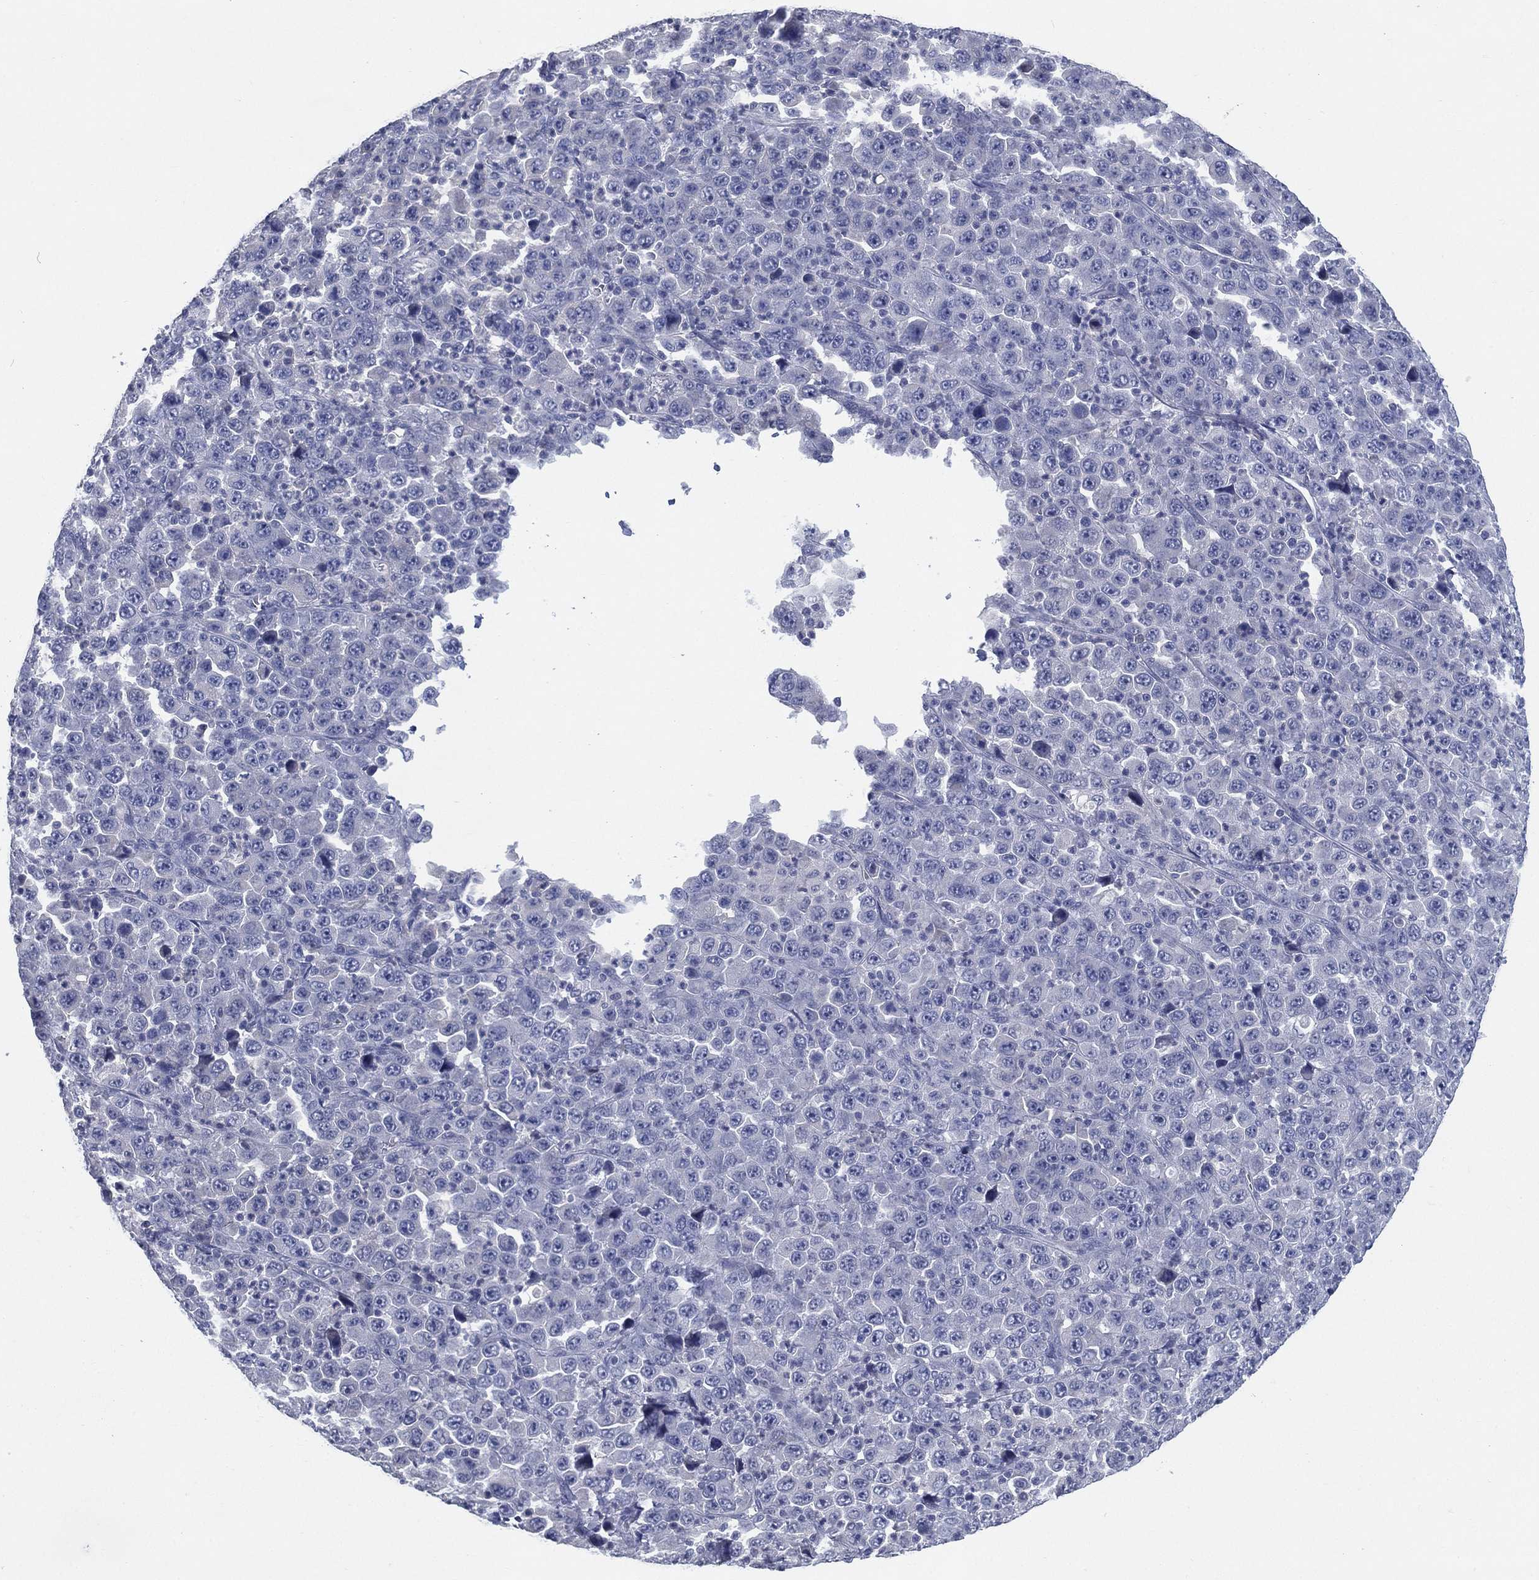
{"staining": {"intensity": "negative", "quantity": "none", "location": "none"}, "tissue": "stomach cancer", "cell_type": "Tumor cells", "image_type": "cancer", "snomed": [{"axis": "morphology", "description": "Normal tissue, NOS"}, {"axis": "morphology", "description": "Adenocarcinoma, NOS"}, {"axis": "topography", "description": "Stomach, upper"}, {"axis": "topography", "description": "Stomach"}], "caption": "IHC of human adenocarcinoma (stomach) displays no positivity in tumor cells.", "gene": "KRT35", "patient": {"sex": "male", "age": 59}}